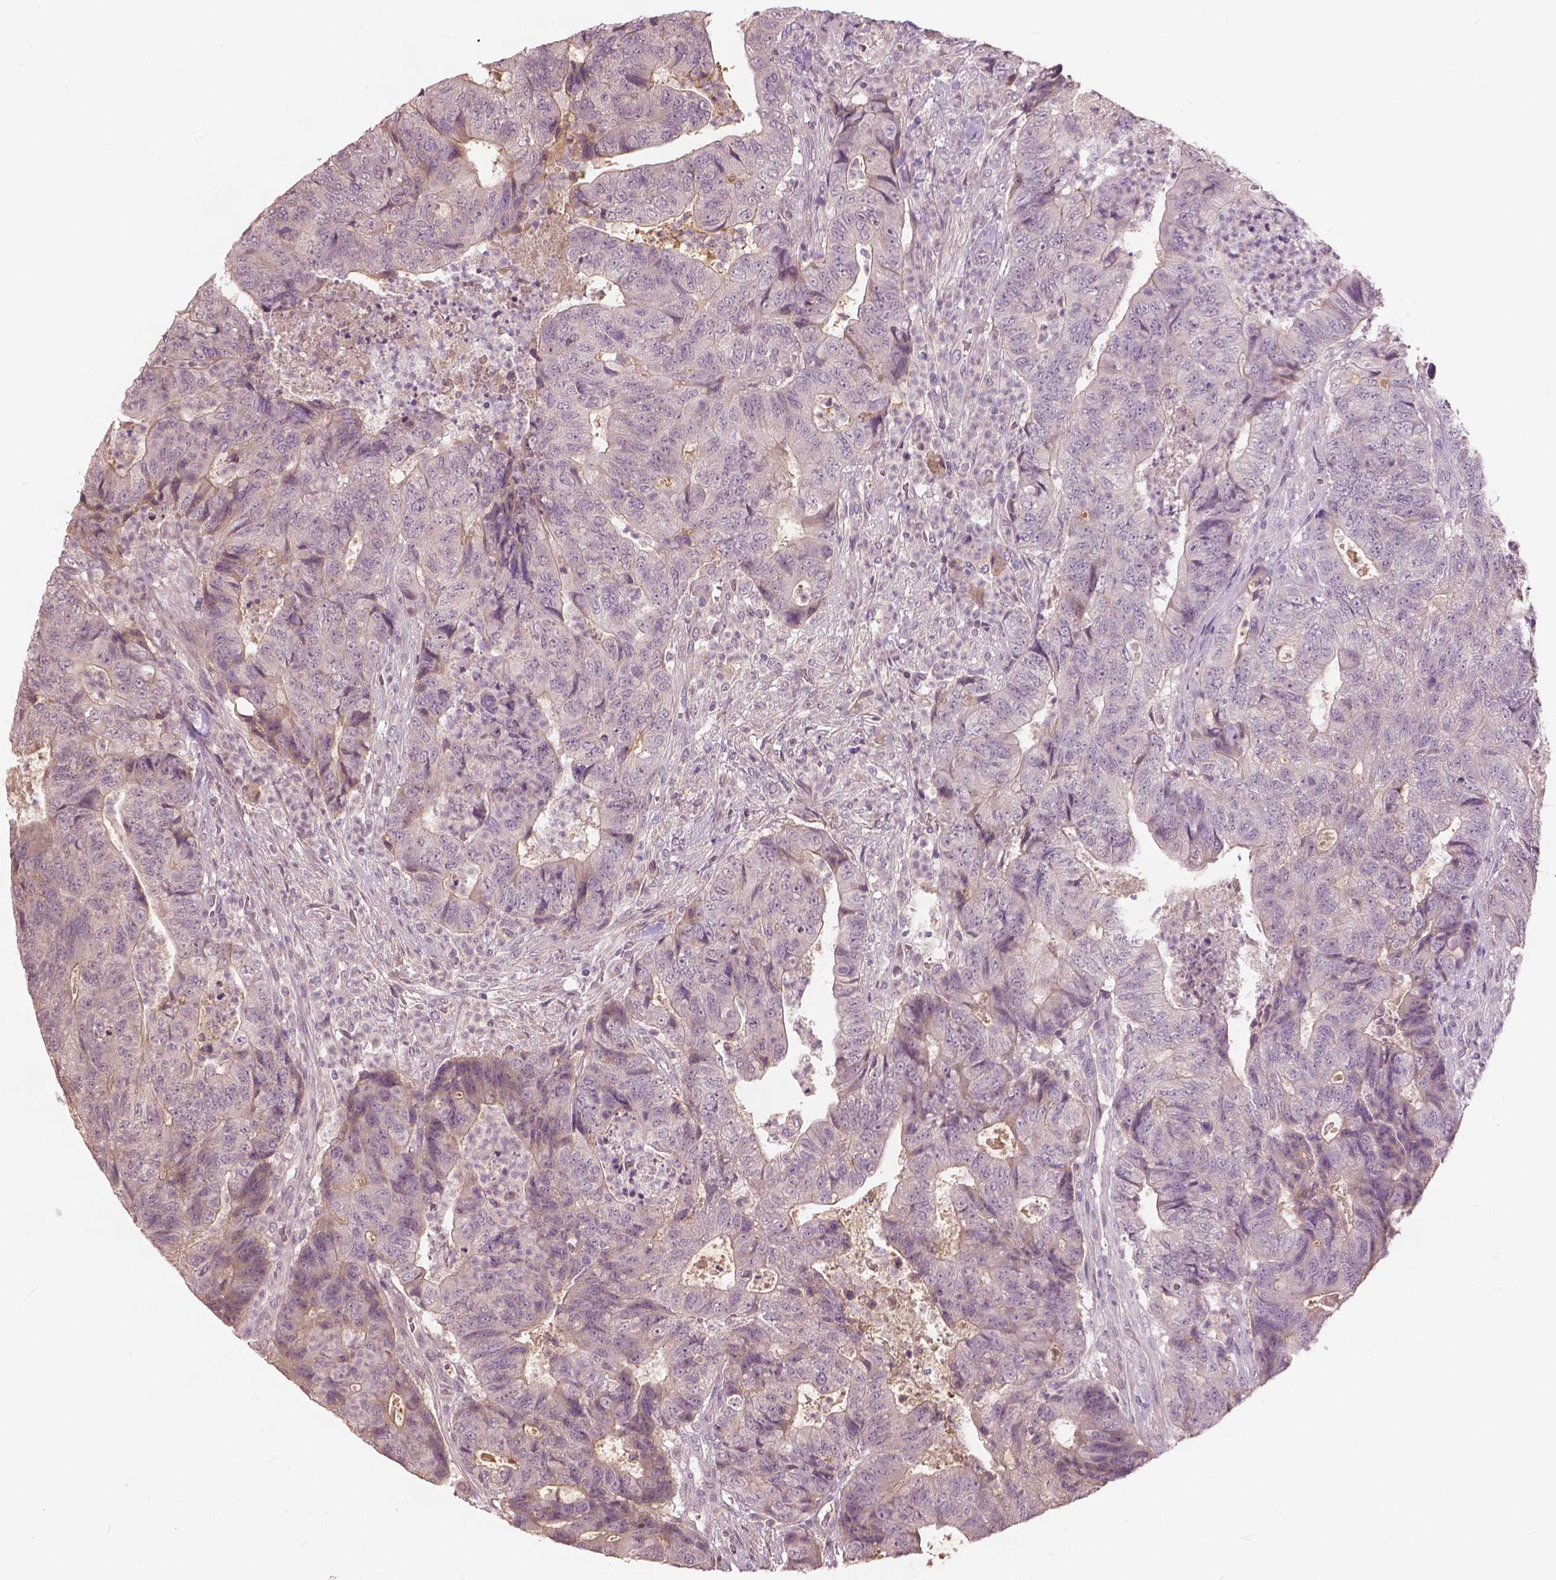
{"staining": {"intensity": "negative", "quantity": "none", "location": "none"}, "tissue": "colorectal cancer", "cell_type": "Tumor cells", "image_type": "cancer", "snomed": [{"axis": "morphology", "description": "Adenocarcinoma, NOS"}, {"axis": "topography", "description": "Colon"}], "caption": "This is an immunohistochemistry histopathology image of human adenocarcinoma (colorectal). There is no staining in tumor cells.", "gene": "ANGPTL4", "patient": {"sex": "female", "age": 48}}